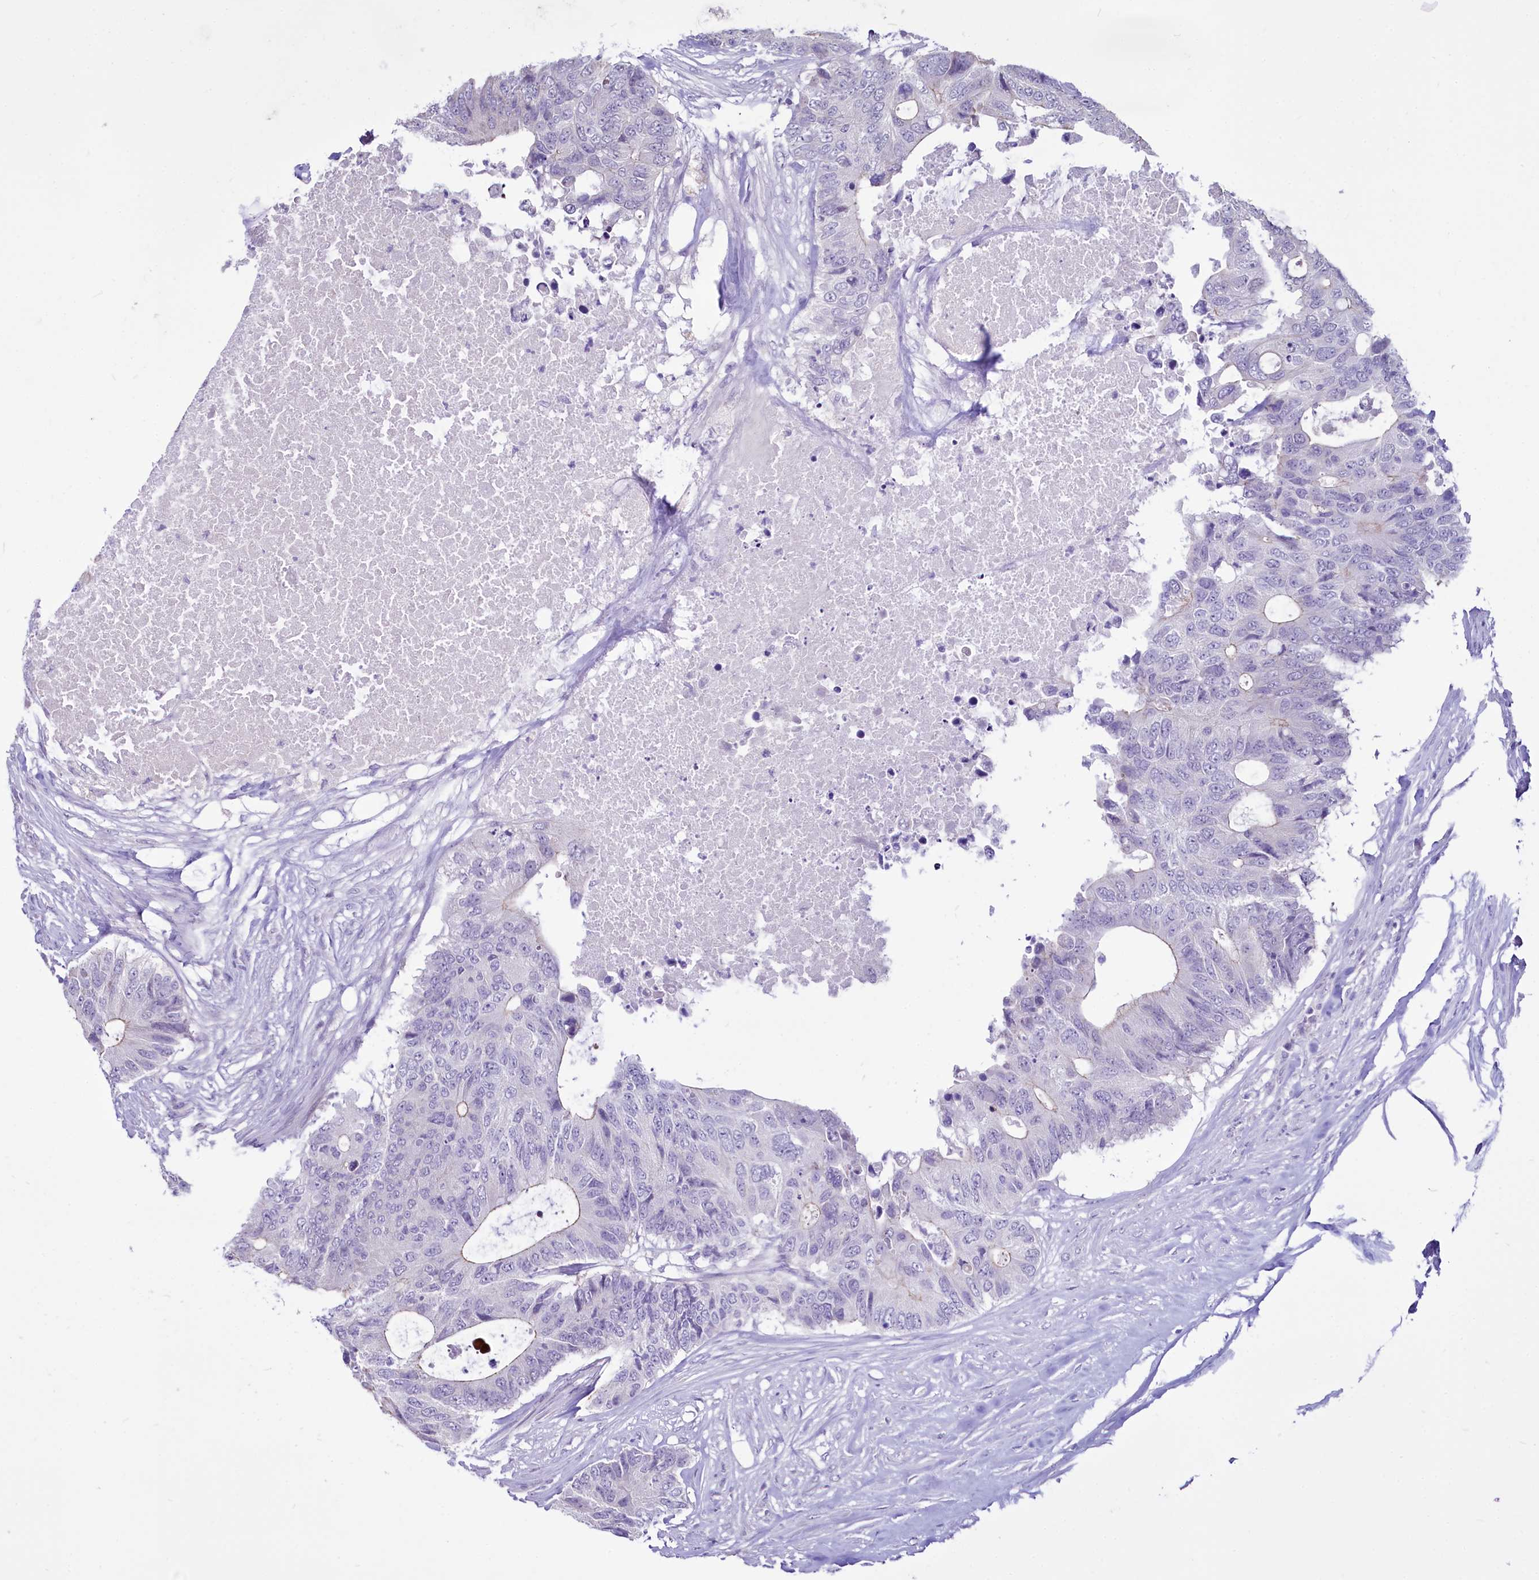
{"staining": {"intensity": "negative", "quantity": "none", "location": "none"}, "tissue": "colorectal cancer", "cell_type": "Tumor cells", "image_type": "cancer", "snomed": [{"axis": "morphology", "description": "Adenocarcinoma, NOS"}, {"axis": "topography", "description": "Colon"}], "caption": "Tumor cells are negative for protein expression in human colorectal cancer. The staining was performed using DAB to visualize the protein expression in brown, while the nuclei were stained in blue with hematoxylin (Magnification: 20x).", "gene": "BANK1", "patient": {"sex": "male", "age": 71}}